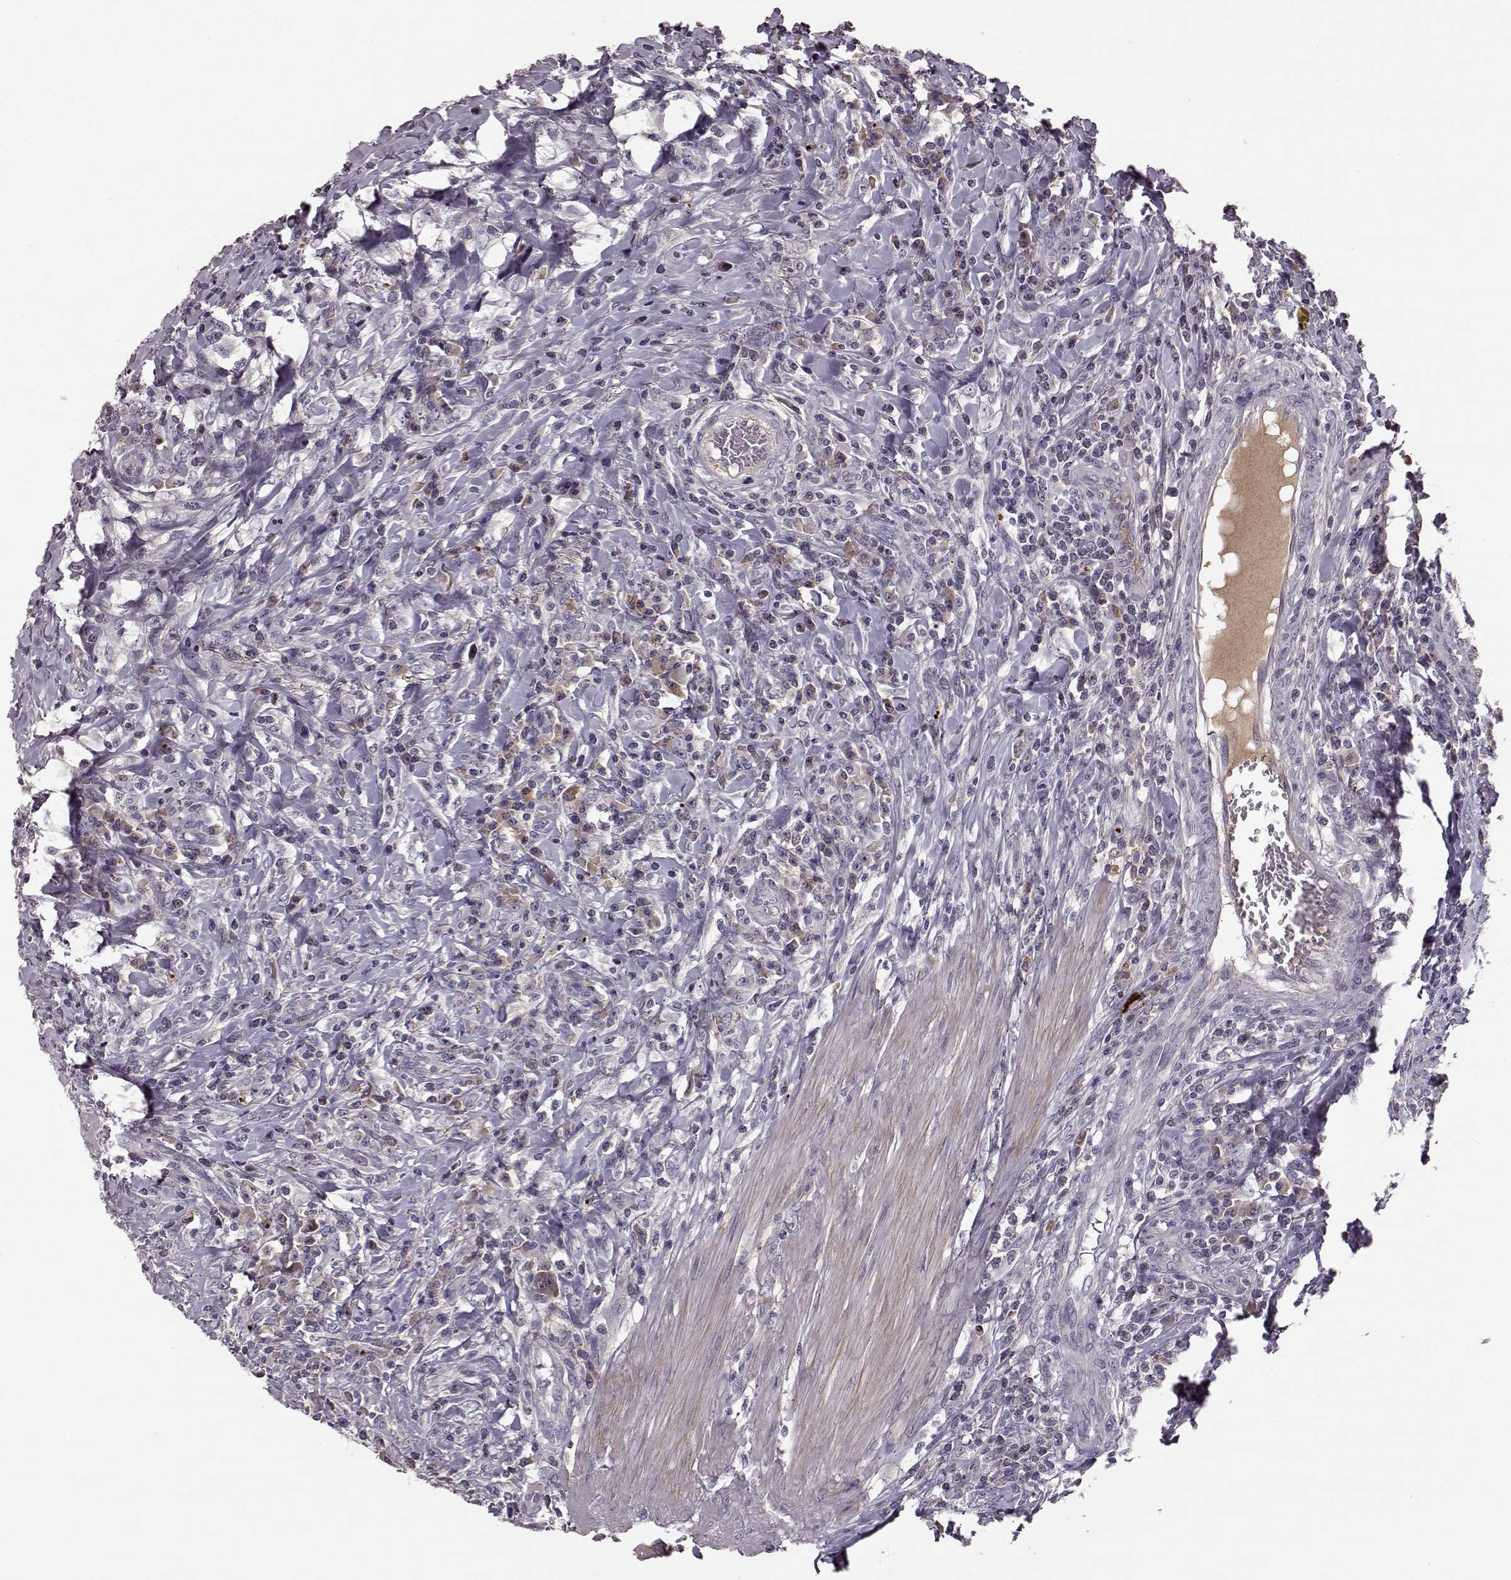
{"staining": {"intensity": "negative", "quantity": "none", "location": "none"}, "tissue": "colorectal cancer", "cell_type": "Tumor cells", "image_type": "cancer", "snomed": [{"axis": "morphology", "description": "Adenocarcinoma, NOS"}, {"axis": "topography", "description": "Colon"}], "caption": "DAB (3,3'-diaminobenzidine) immunohistochemical staining of colorectal cancer demonstrates no significant expression in tumor cells.", "gene": "YJEFN3", "patient": {"sex": "male", "age": 53}}